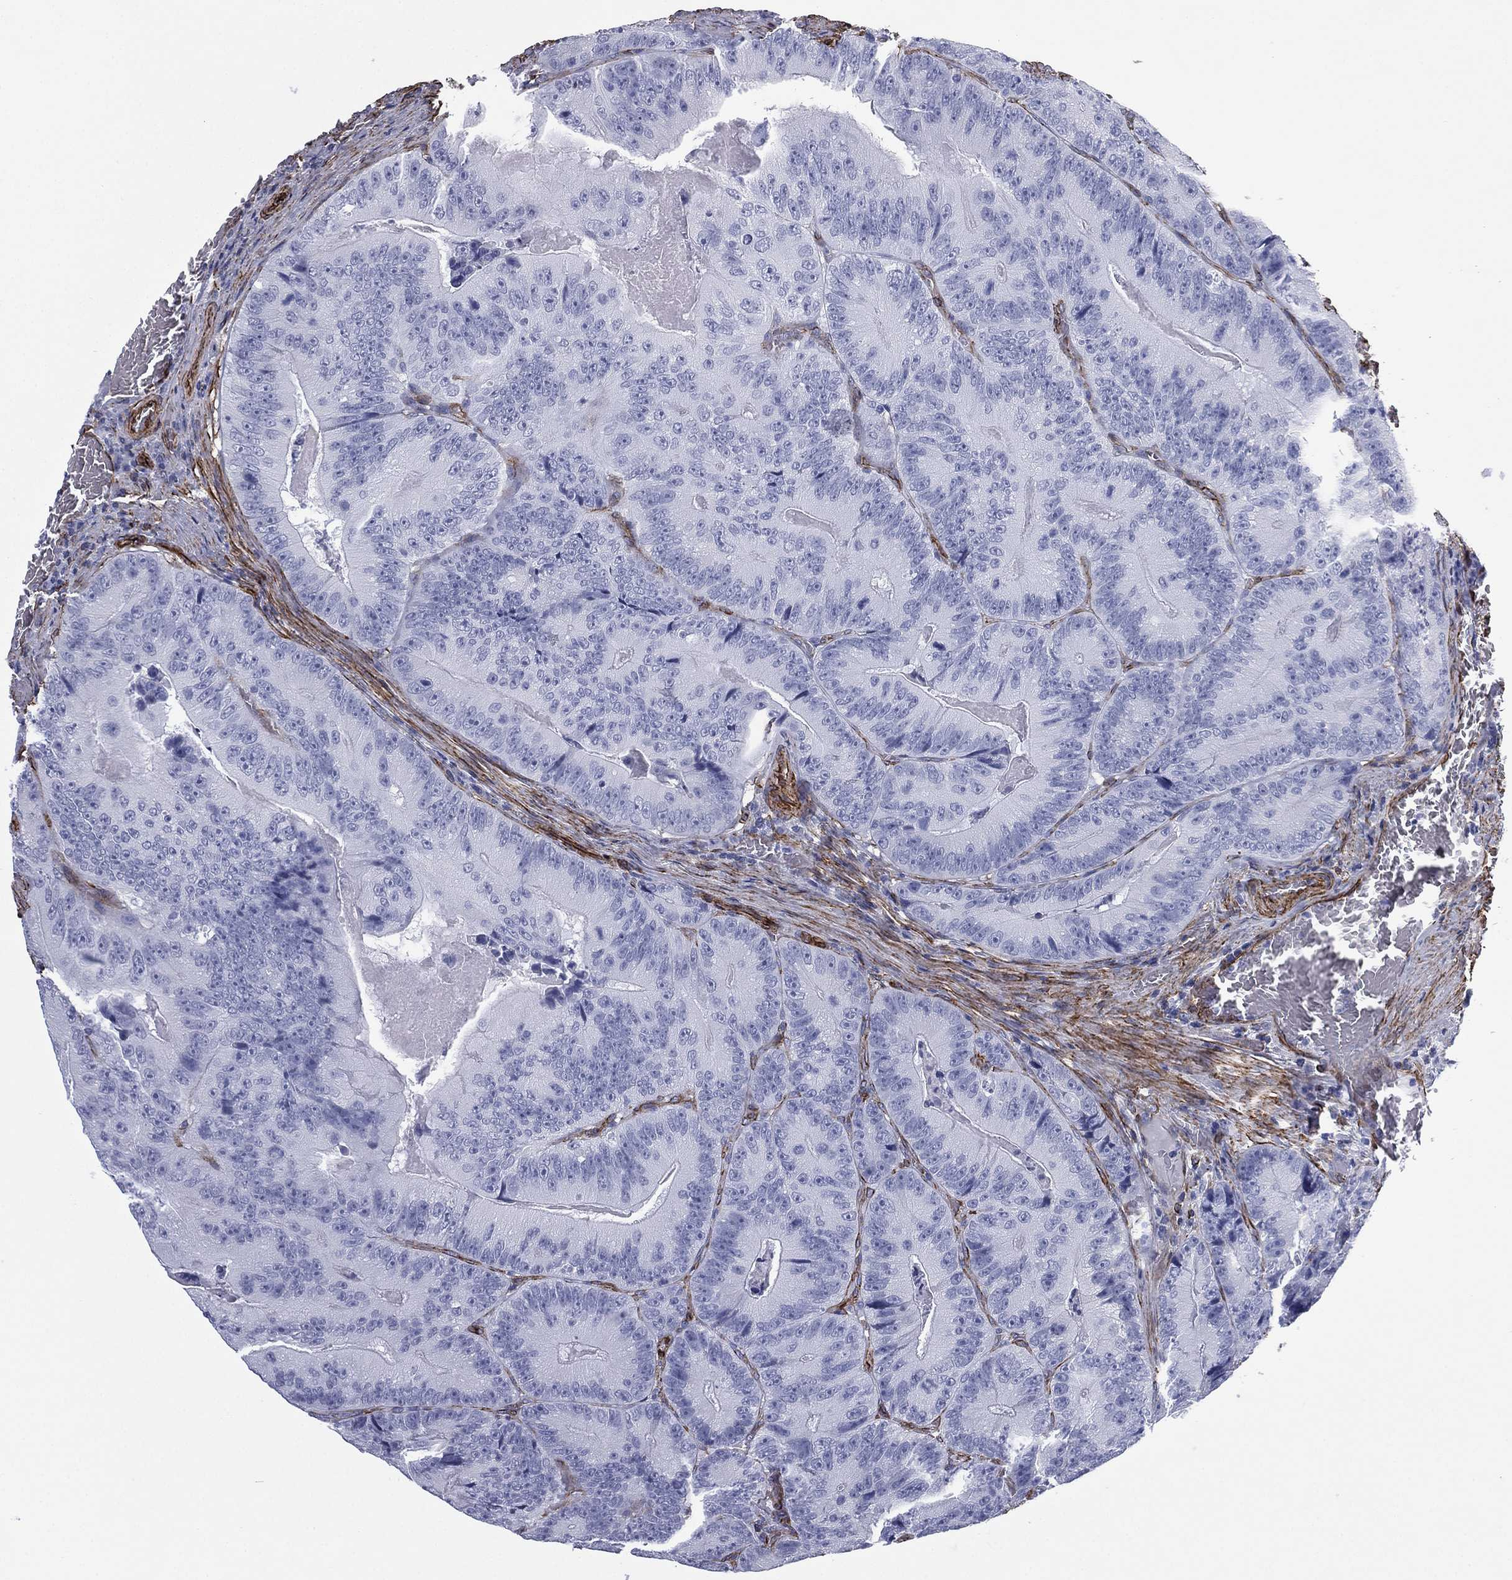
{"staining": {"intensity": "negative", "quantity": "none", "location": "none"}, "tissue": "colorectal cancer", "cell_type": "Tumor cells", "image_type": "cancer", "snomed": [{"axis": "morphology", "description": "Adenocarcinoma, NOS"}, {"axis": "topography", "description": "Colon"}], "caption": "This is an IHC image of colorectal adenocarcinoma. There is no expression in tumor cells.", "gene": "CAVIN3", "patient": {"sex": "female", "age": 86}}